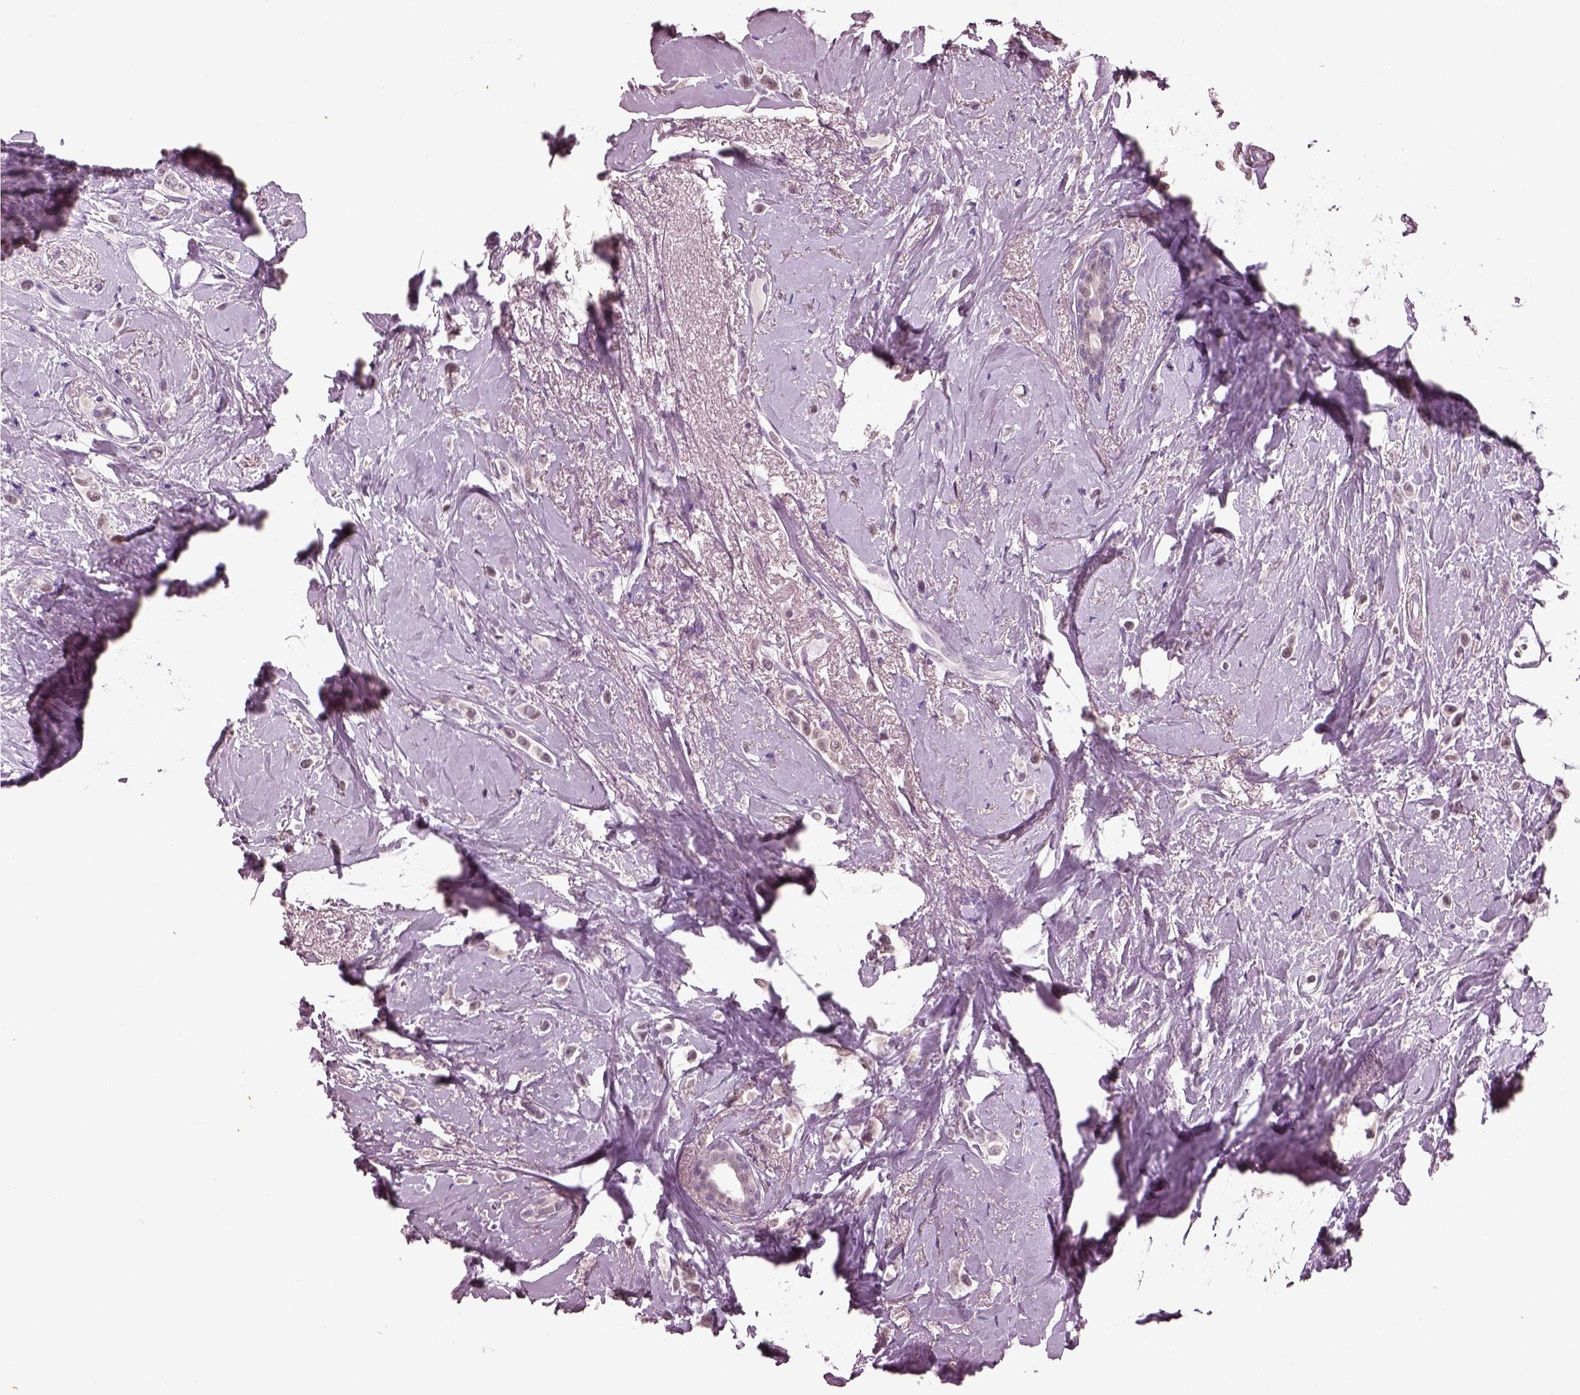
{"staining": {"intensity": "negative", "quantity": "none", "location": "none"}, "tissue": "breast cancer", "cell_type": "Tumor cells", "image_type": "cancer", "snomed": [{"axis": "morphology", "description": "Lobular carcinoma"}, {"axis": "topography", "description": "Breast"}], "caption": "Immunohistochemistry of breast lobular carcinoma demonstrates no staining in tumor cells.", "gene": "ELSPBP1", "patient": {"sex": "female", "age": 66}}